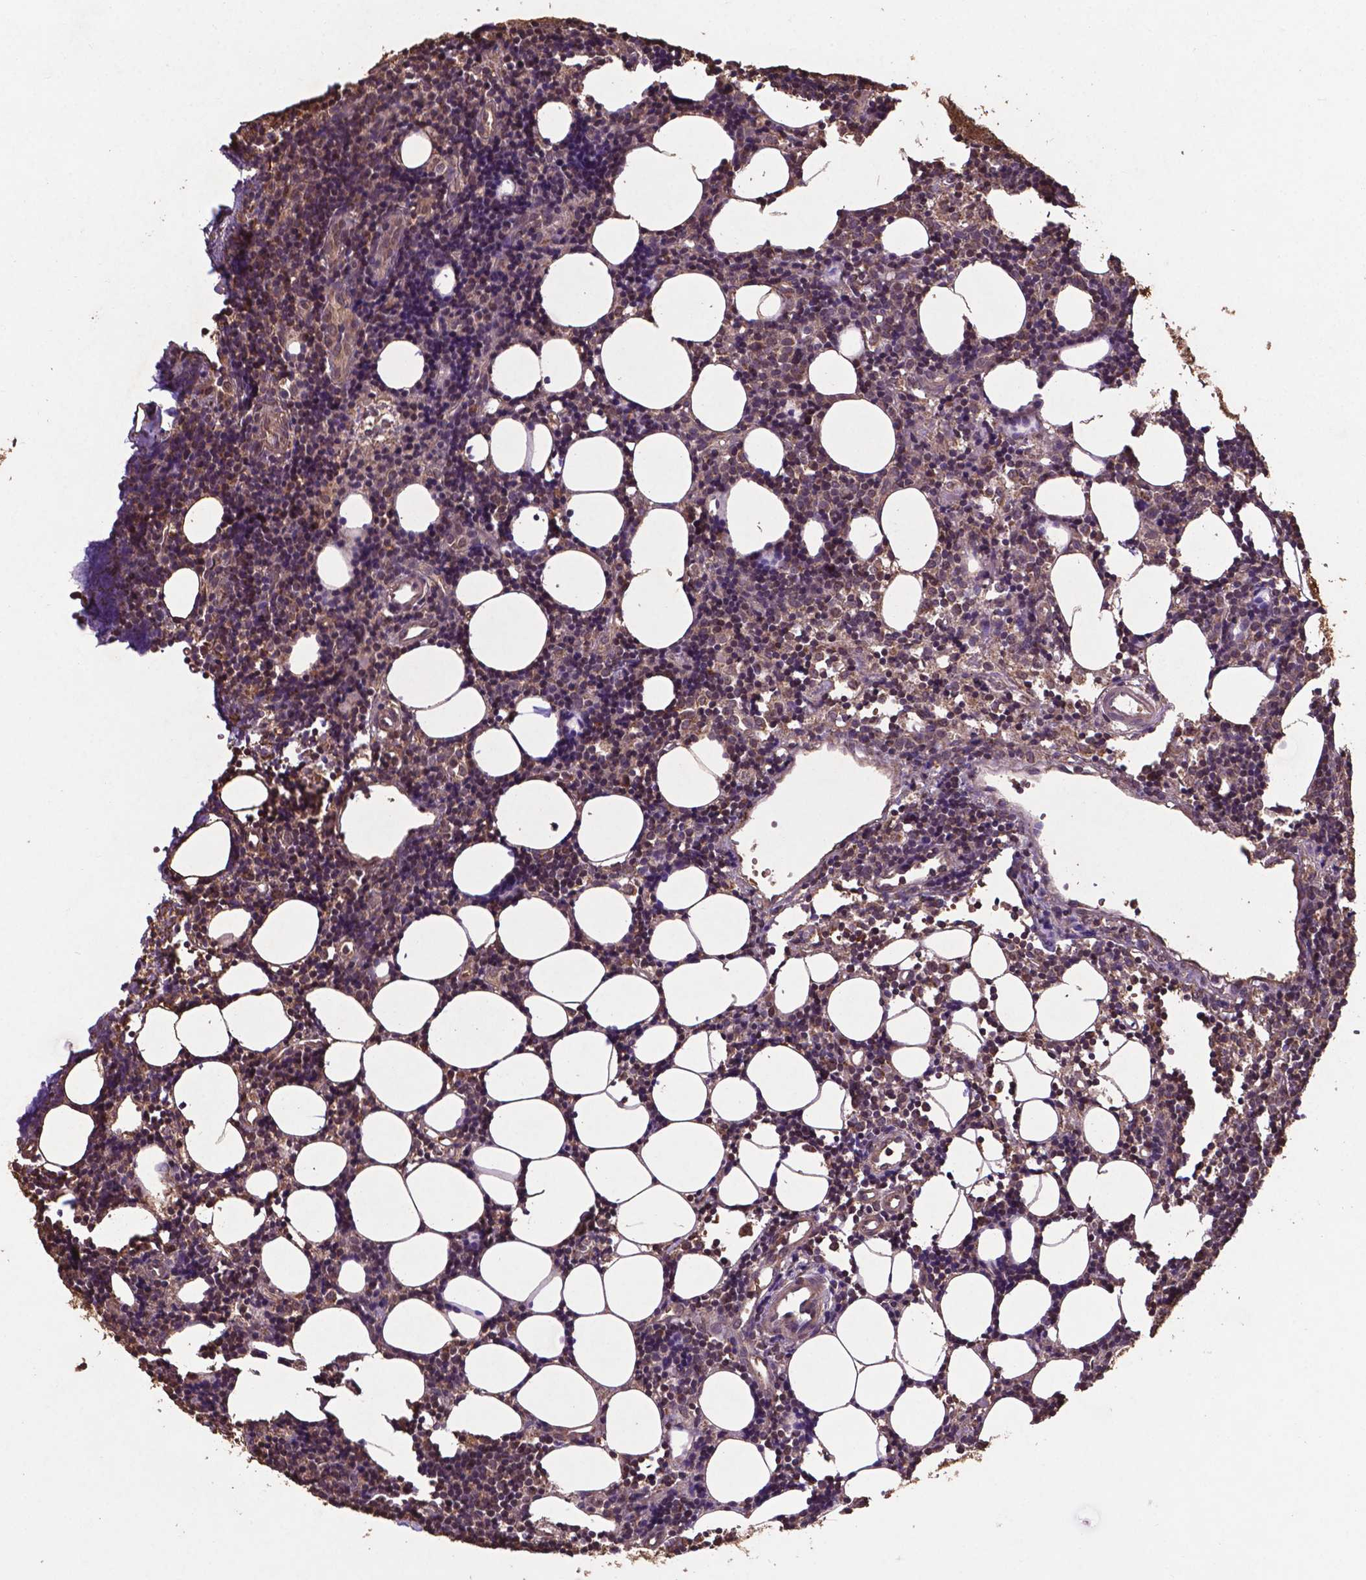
{"staining": {"intensity": "moderate", "quantity": "25%-75%", "location": "cytoplasmic/membranous"}, "tissue": "lymph node", "cell_type": "Germinal center cells", "image_type": "normal", "snomed": [{"axis": "morphology", "description": "Normal tissue, NOS"}, {"axis": "topography", "description": "Lymph node"}], "caption": "Moderate cytoplasmic/membranous staining is present in approximately 25%-75% of germinal center cells in normal lymph node. (Brightfield microscopy of DAB IHC at high magnification).", "gene": "DCAF1", "patient": {"sex": "female", "age": 41}}